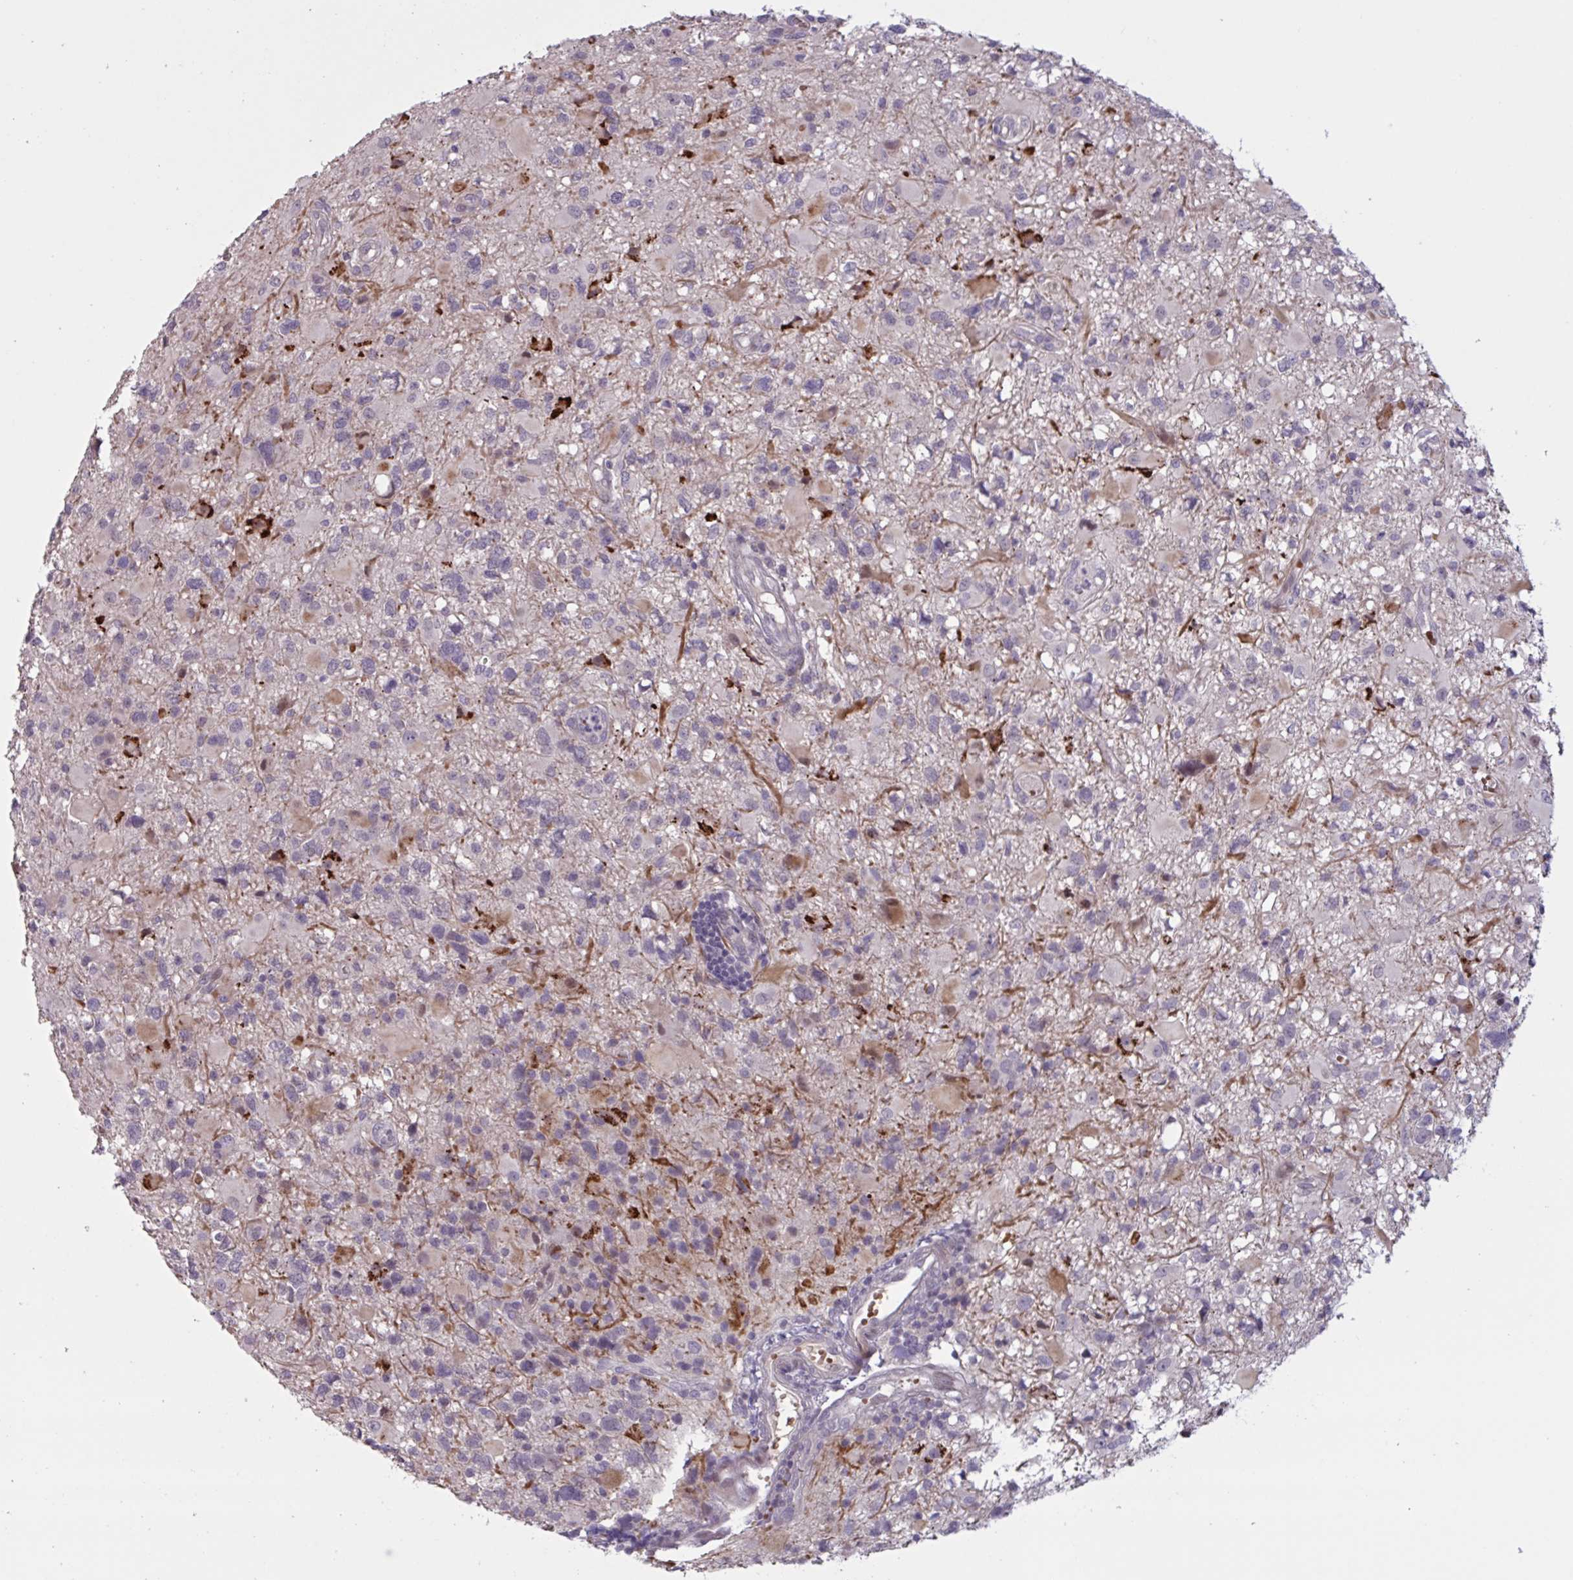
{"staining": {"intensity": "weak", "quantity": "<25%", "location": "cytoplasmic/membranous"}, "tissue": "glioma", "cell_type": "Tumor cells", "image_type": "cancer", "snomed": [{"axis": "morphology", "description": "Glioma, malignant, High grade"}, {"axis": "topography", "description": "Brain"}], "caption": "The photomicrograph exhibits no significant expression in tumor cells of malignant glioma (high-grade).", "gene": "RFPL4B", "patient": {"sex": "male", "age": 54}}